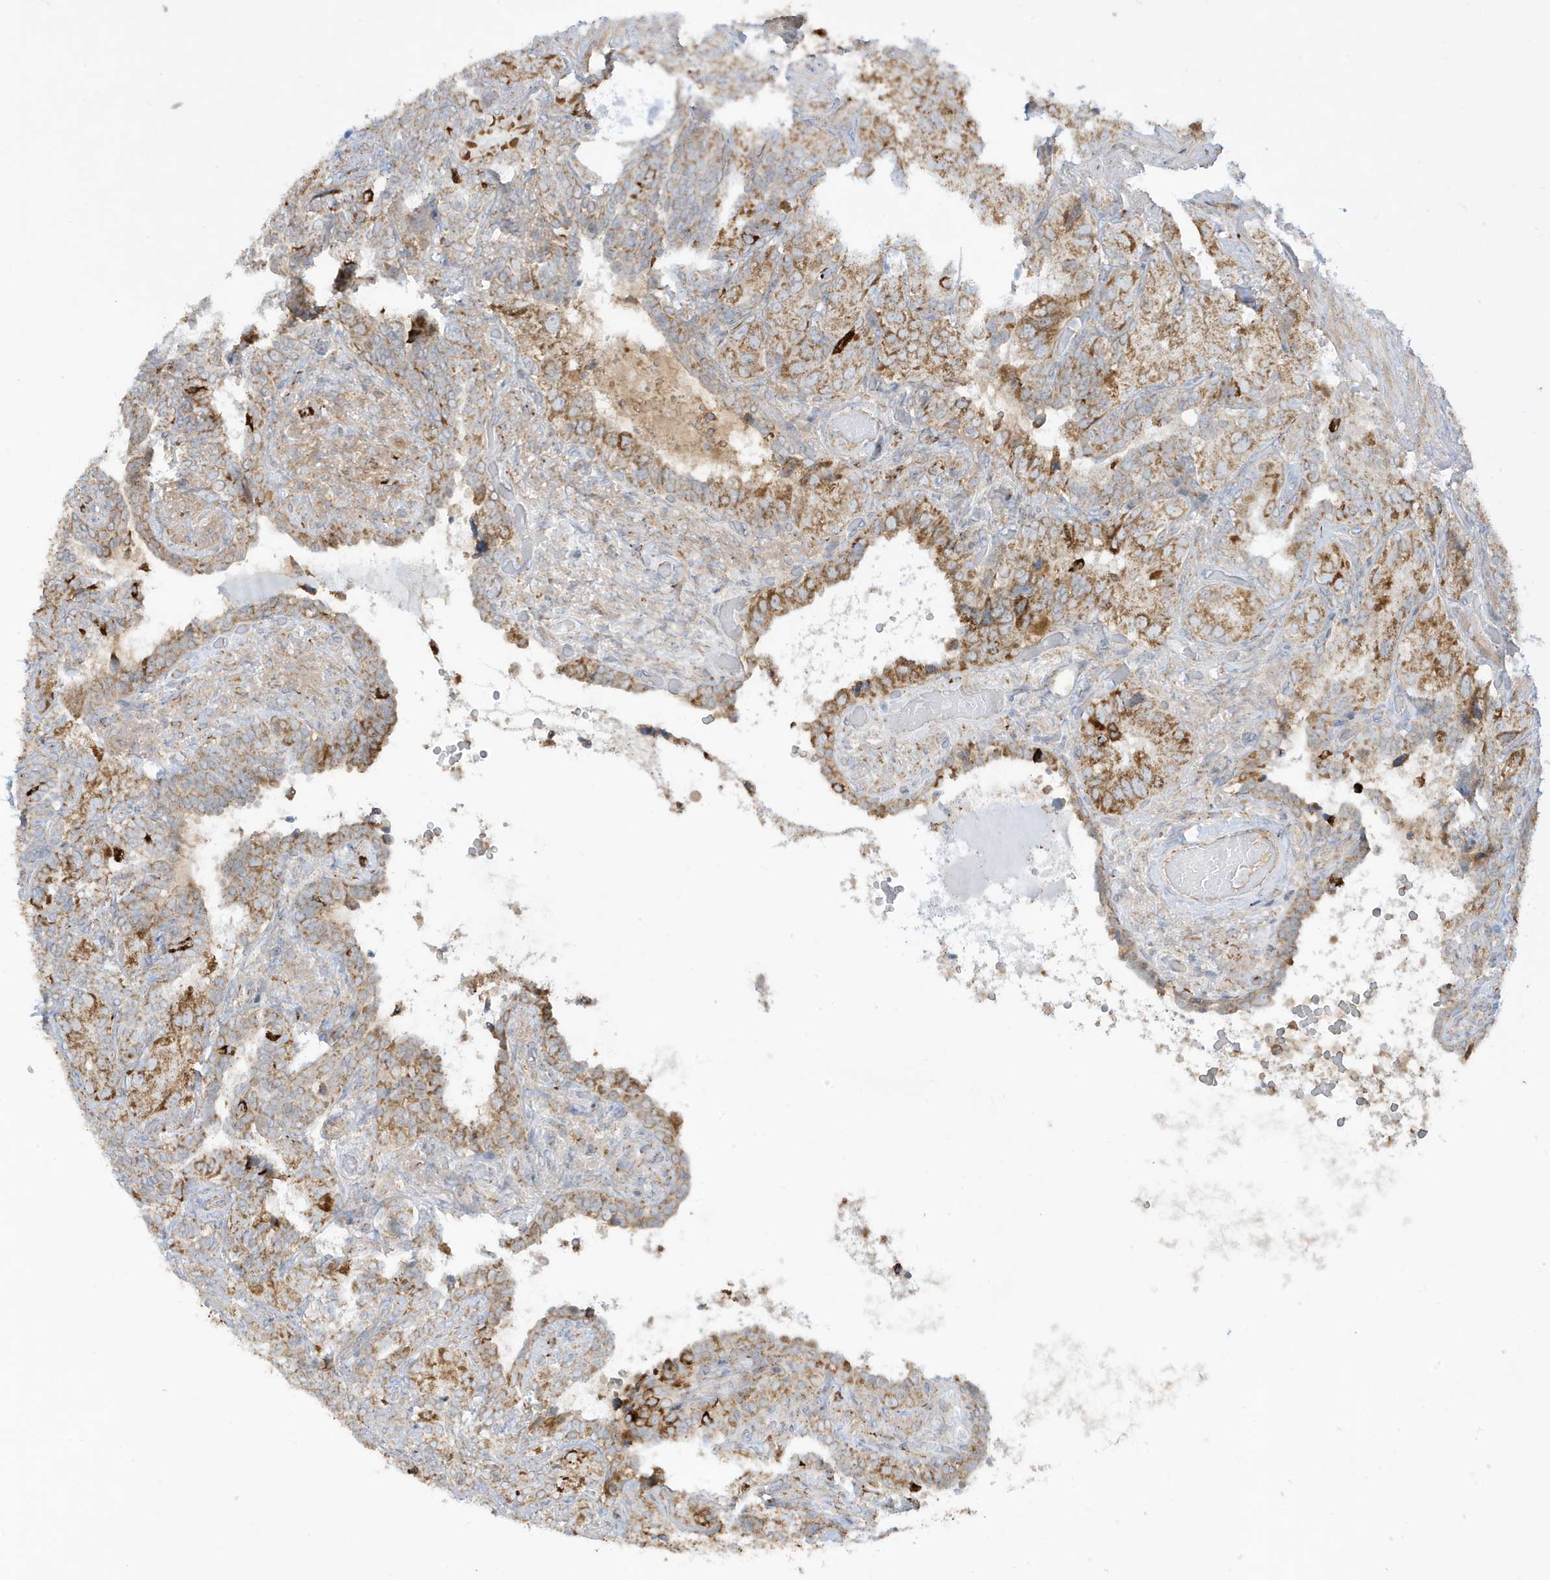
{"staining": {"intensity": "moderate", "quantity": ">75%", "location": "cytoplasmic/membranous"}, "tissue": "seminal vesicle", "cell_type": "Glandular cells", "image_type": "normal", "snomed": [{"axis": "morphology", "description": "Normal tissue, NOS"}, {"axis": "topography", "description": "Seminal veicle"}, {"axis": "topography", "description": "Peripheral nerve tissue"}], "caption": "A medium amount of moderate cytoplasmic/membranous positivity is present in about >75% of glandular cells in normal seminal vesicle. Using DAB (brown) and hematoxylin (blue) stains, captured at high magnification using brightfield microscopy.", "gene": "IFT57", "patient": {"sex": "male", "age": 67}}